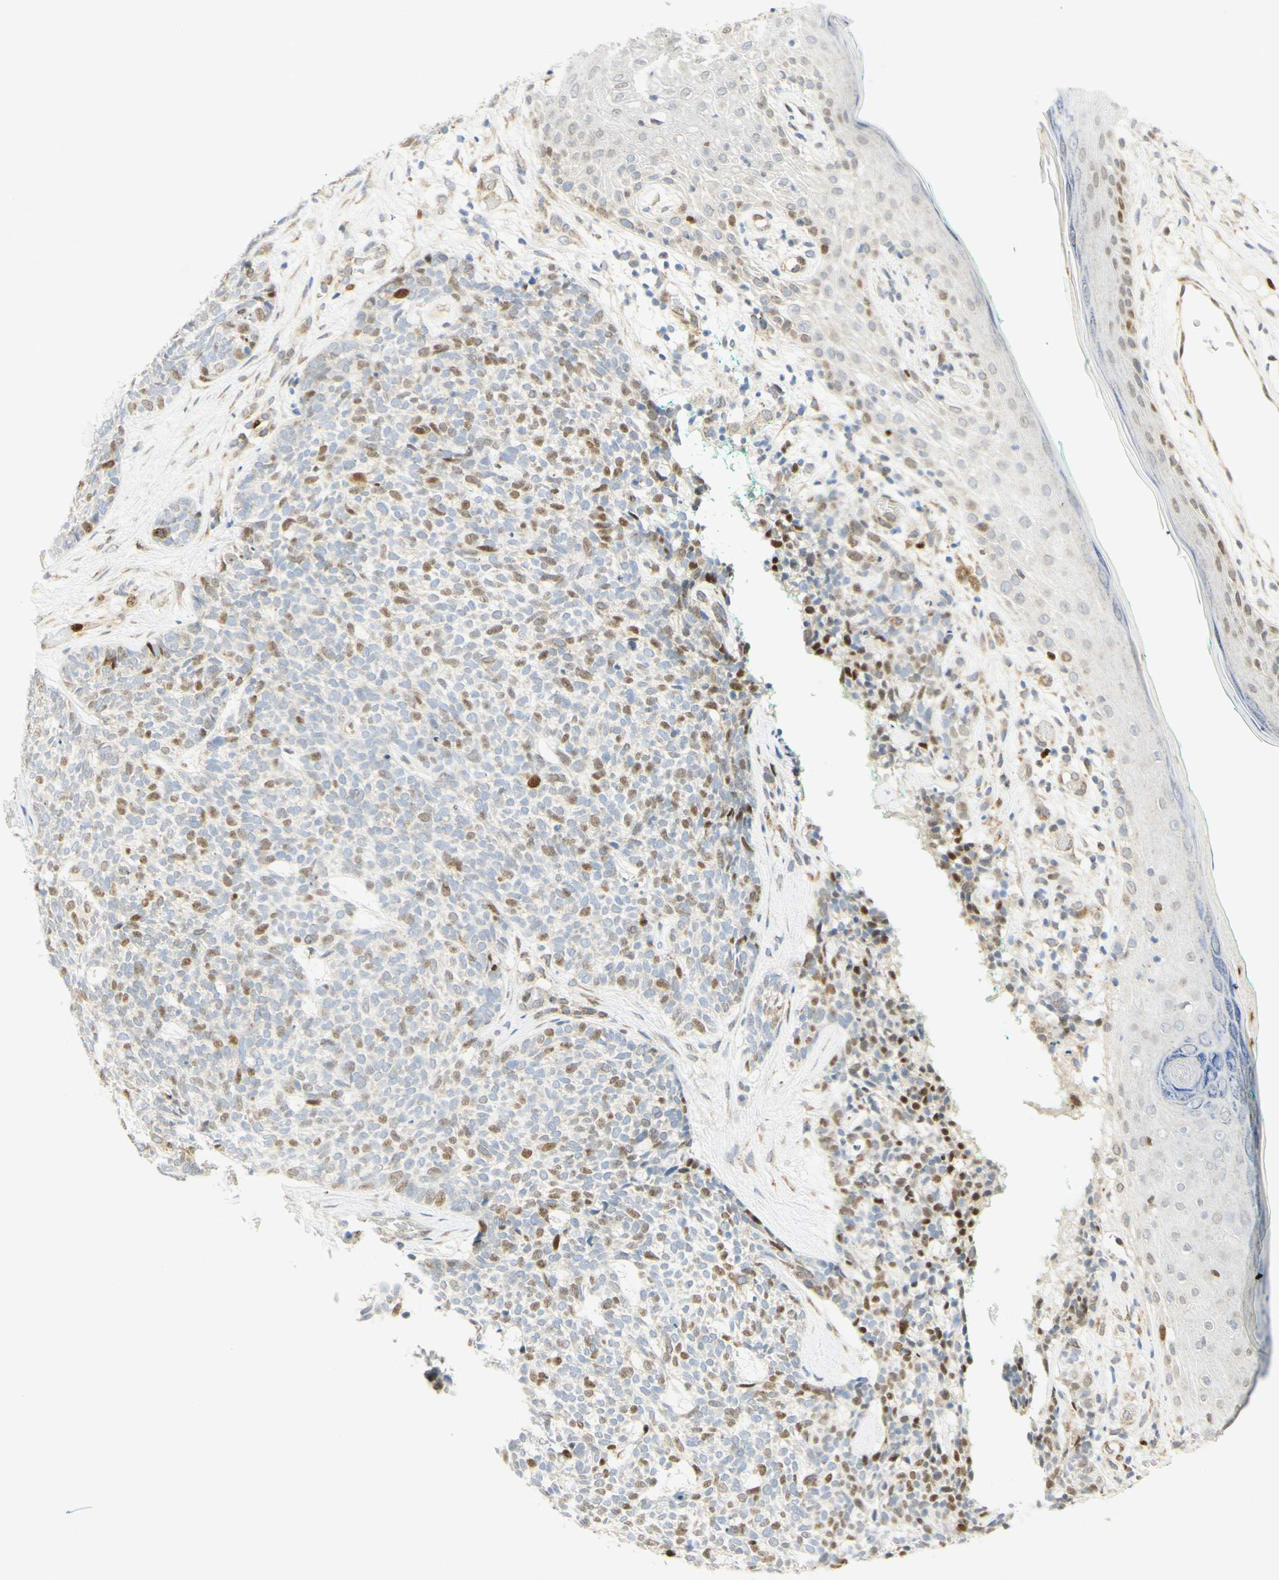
{"staining": {"intensity": "moderate", "quantity": "25%-75%", "location": "nuclear"}, "tissue": "skin cancer", "cell_type": "Tumor cells", "image_type": "cancer", "snomed": [{"axis": "morphology", "description": "Basal cell carcinoma"}, {"axis": "topography", "description": "Skin"}], "caption": "Immunohistochemistry (IHC) histopathology image of neoplastic tissue: skin basal cell carcinoma stained using immunohistochemistry (IHC) displays medium levels of moderate protein expression localized specifically in the nuclear of tumor cells, appearing as a nuclear brown color.", "gene": "E2F1", "patient": {"sex": "female", "age": 84}}